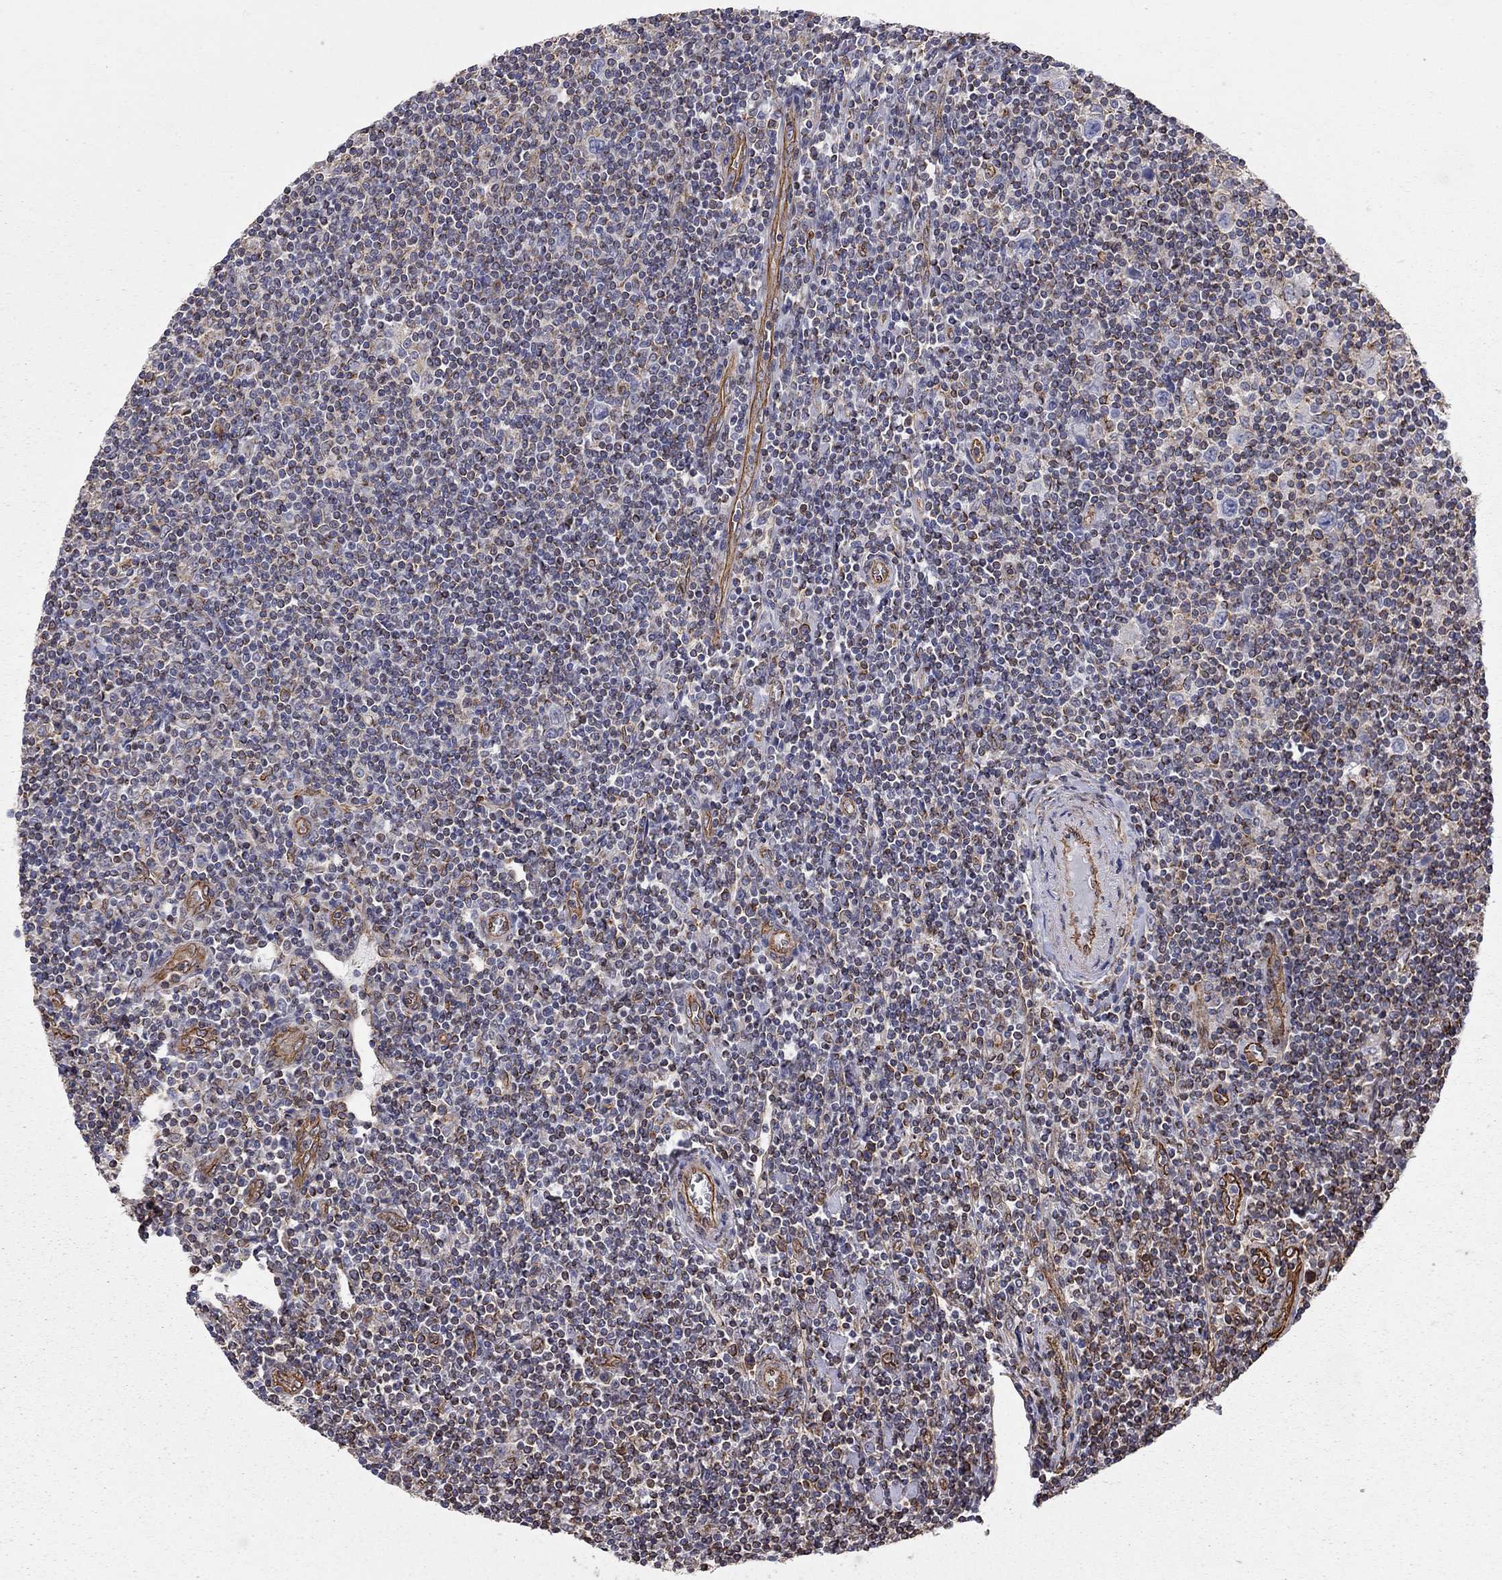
{"staining": {"intensity": "negative", "quantity": "none", "location": "none"}, "tissue": "lymphoma", "cell_type": "Tumor cells", "image_type": "cancer", "snomed": [{"axis": "morphology", "description": "Hodgkin's disease, NOS"}, {"axis": "topography", "description": "Lymph node"}], "caption": "An IHC image of lymphoma is shown. There is no staining in tumor cells of lymphoma.", "gene": "BICDL2", "patient": {"sex": "male", "age": 40}}